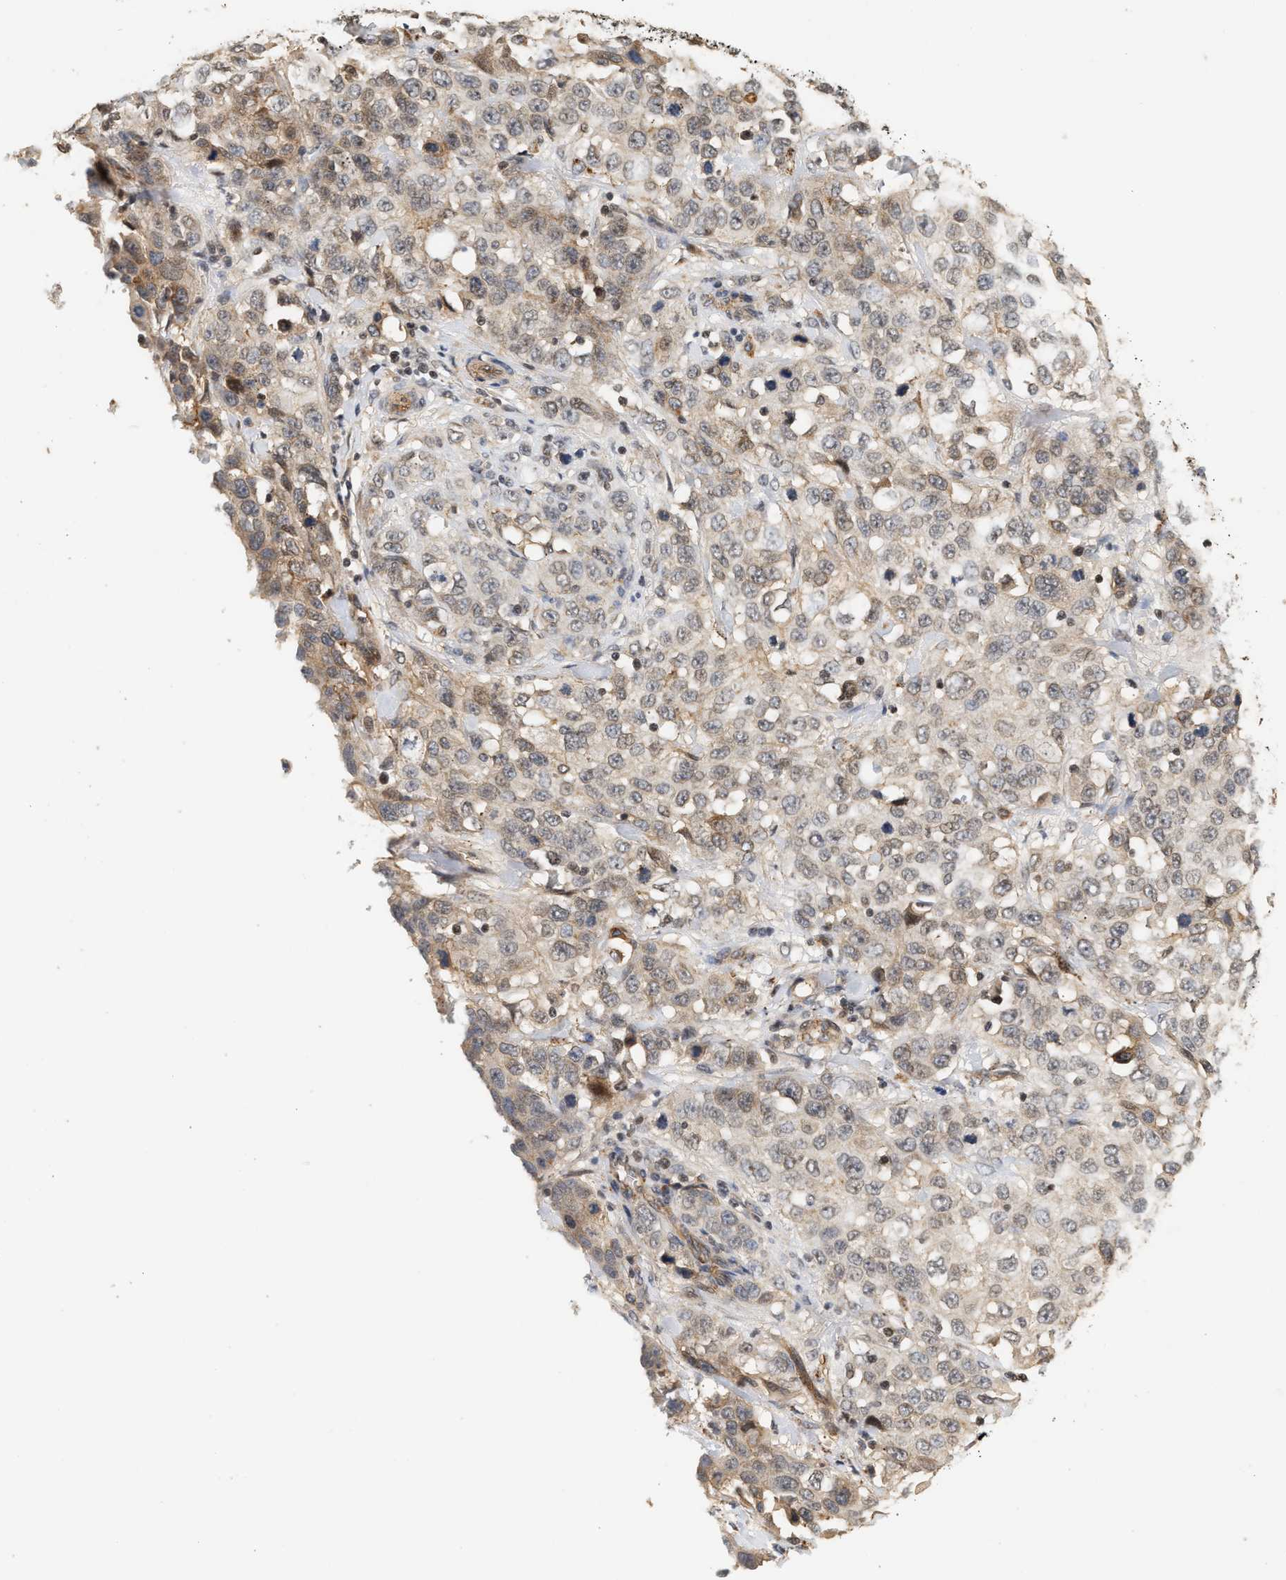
{"staining": {"intensity": "weak", "quantity": "<25%", "location": "cytoplasmic/membranous"}, "tissue": "stomach cancer", "cell_type": "Tumor cells", "image_type": "cancer", "snomed": [{"axis": "morphology", "description": "Normal tissue, NOS"}, {"axis": "morphology", "description": "Adenocarcinoma, NOS"}, {"axis": "topography", "description": "Stomach"}], "caption": "An IHC image of adenocarcinoma (stomach) is shown. There is no staining in tumor cells of adenocarcinoma (stomach).", "gene": "PLXND1", "patient": {"sex": "male", "age": 48}}